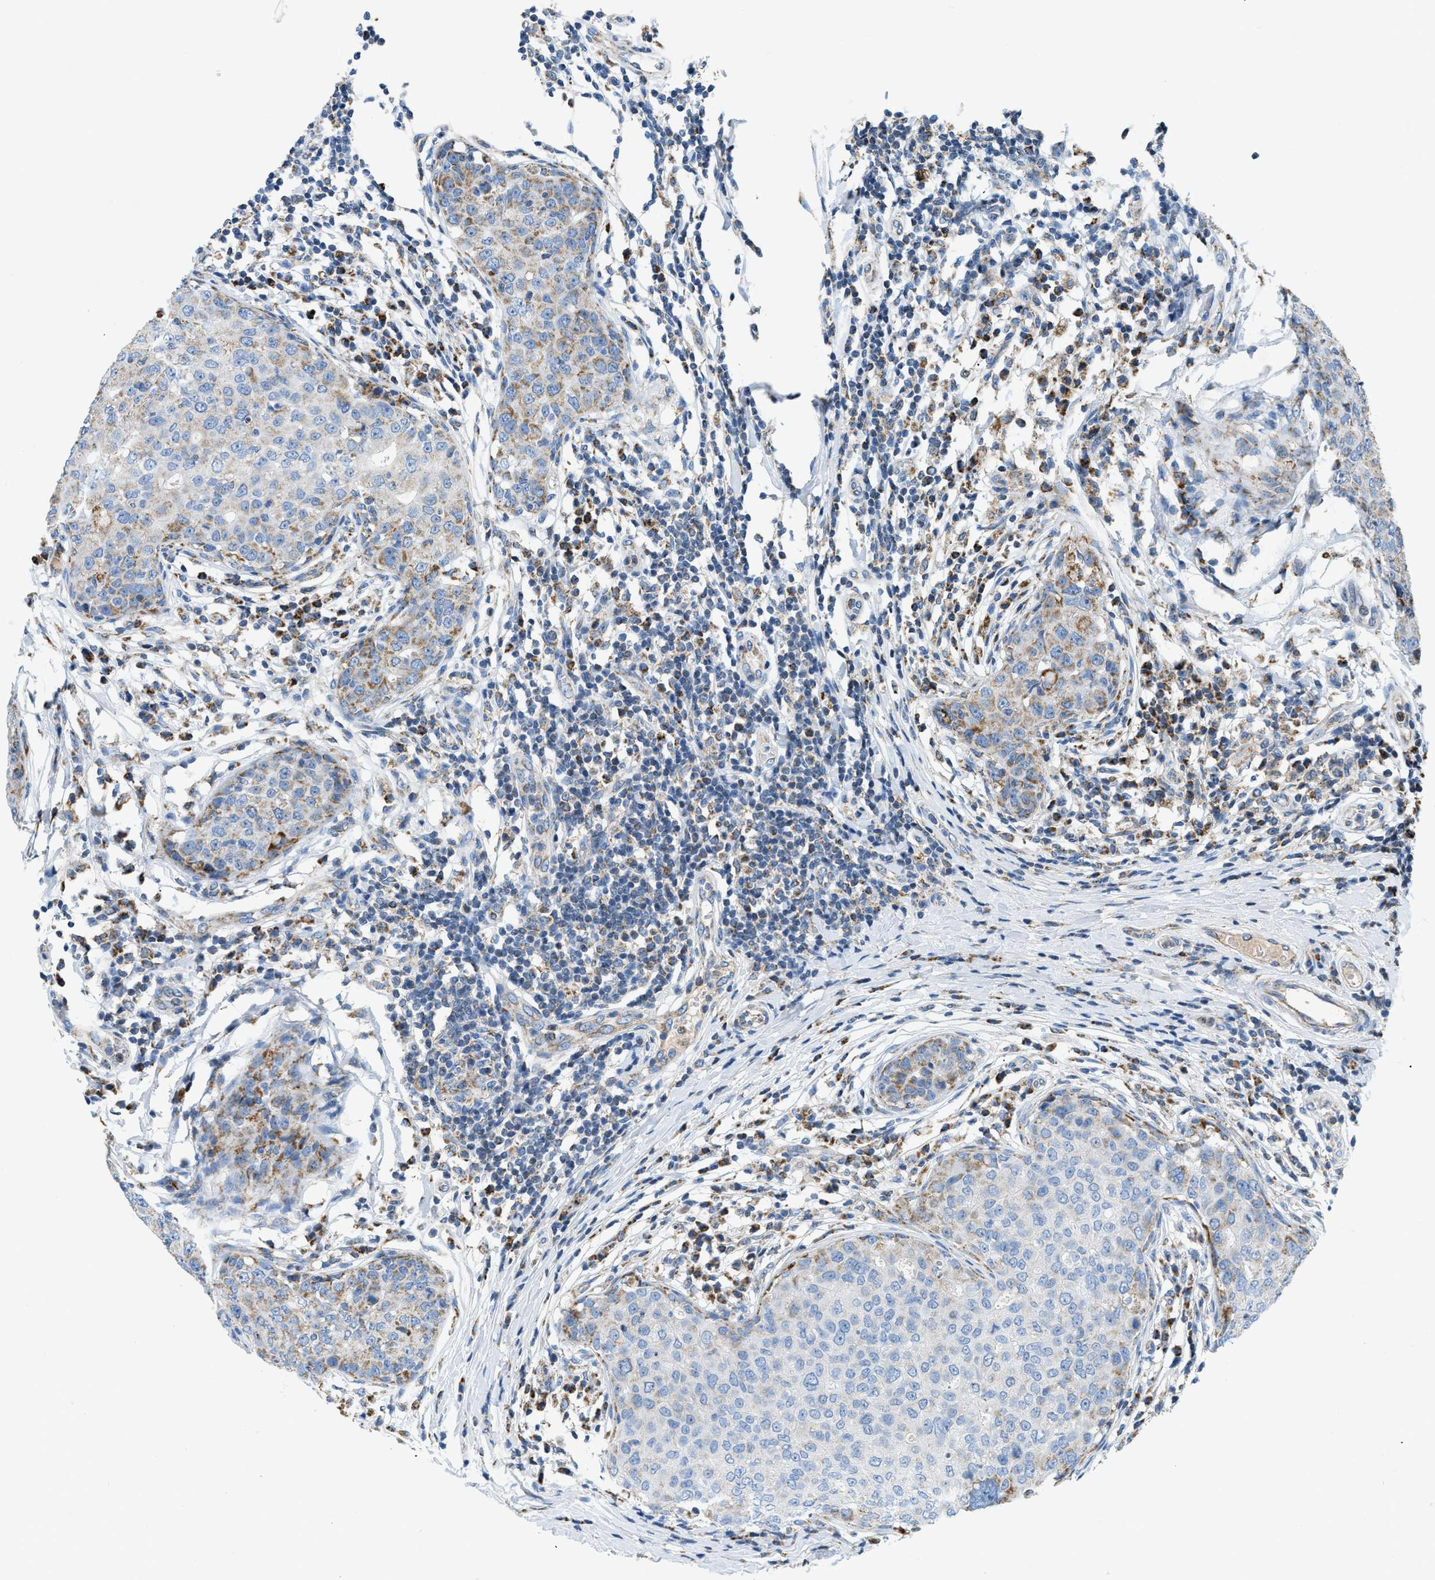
{"staining": {"intensity": "moderate", "quantity": "25%-75%", "location": "cytoplasmic/membranous"}, "tissue": "breast cancer", "cell_type": "Tumor cells", "image_type": "cancer", "snomed": [{"axis": "morphology", "description": "Duct carcinoma"}, {"axis": "topography", "description": "Breast"}], "caption": "Immunohistochemistry of human breast infiltrating ductal carcinoma displays medium levels of moderate cytoplasmic/membranous staining in approximately 25%-75% of tumor cells. The protein of interest is stained brown, and the nuclei are stained in blue (DAB IHC with brightfield microscopy, high magnification).", "gene": "ACADVL", "patient": {"sex": "female", "age": 27}}